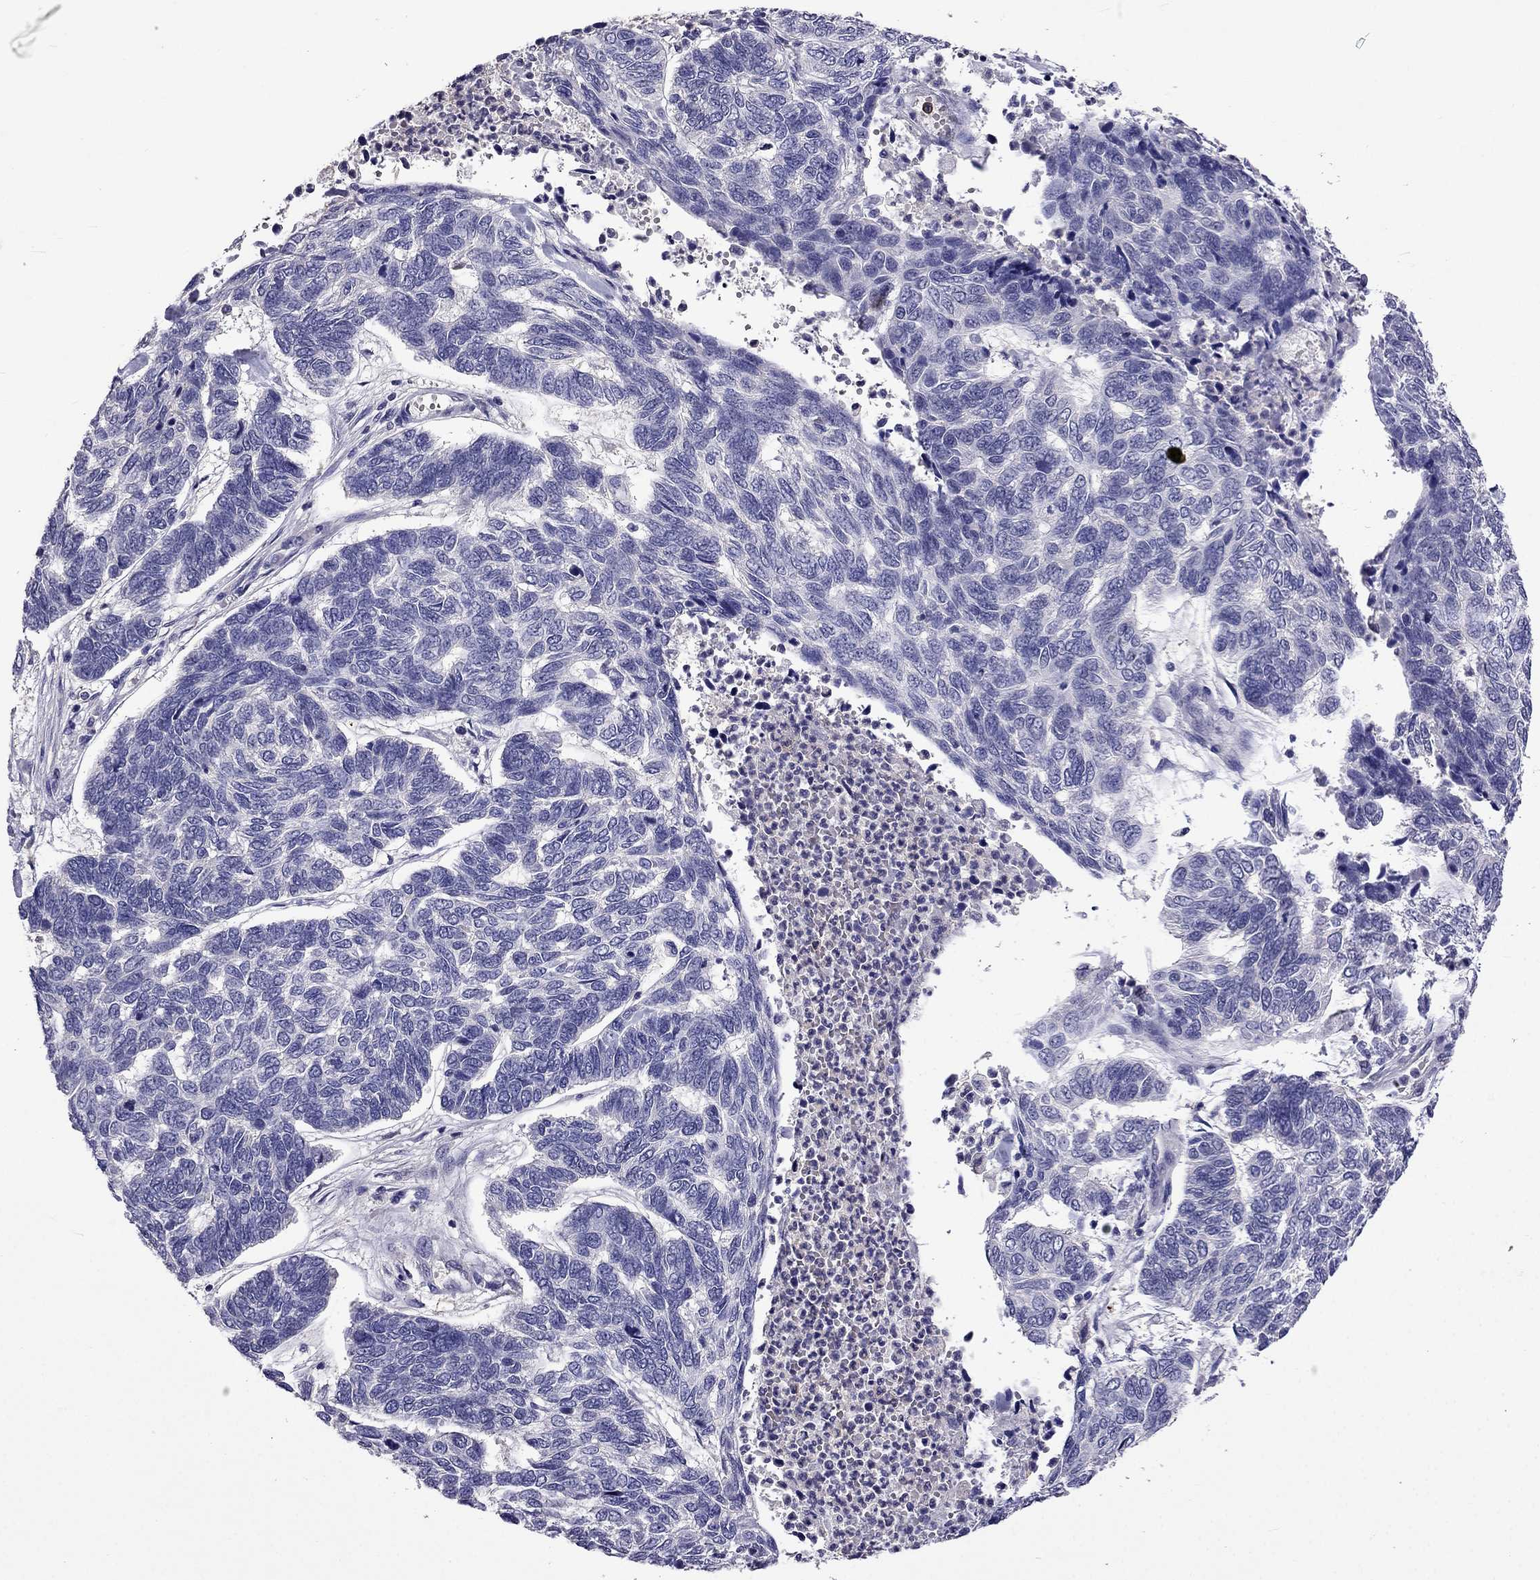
{"staining": {"intensity": "negative", "quantity": "none", "location": "none"}, "tissue": "skin cancer", "cell_type": "Tumor cells", "image_type": "cancer", "snomed": [{"axis": "morphology", "description": "Basal cell carcinoma"}, {"axis": "topography", "description": "Skin"}], "caption": "The IHC image has no significant expression in tumor cells of skin basal cell carcinoma tissue.", "gene": "AQP9", "patient": {"sex": "female", "age": 65}}